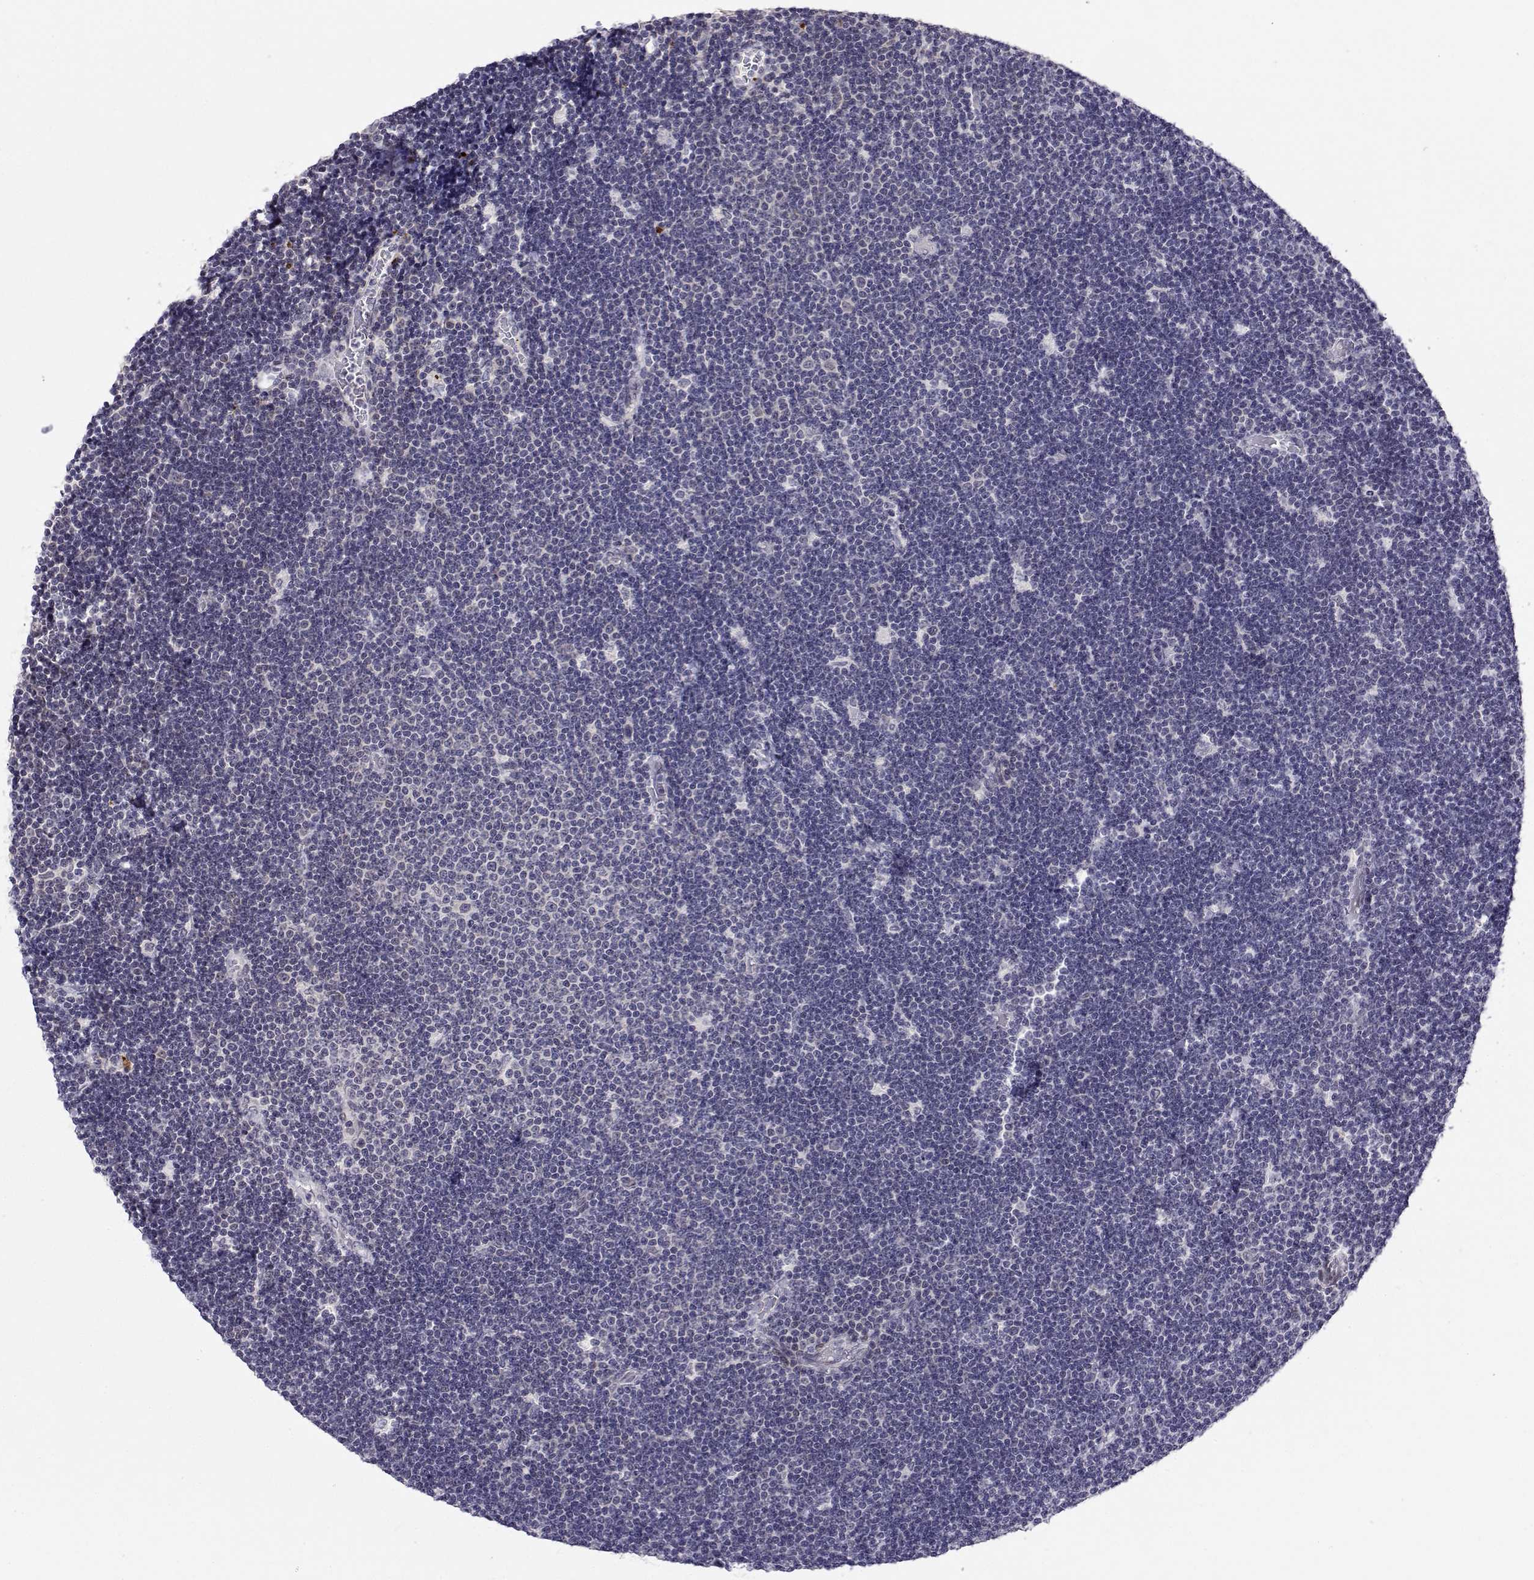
{"staining": {"intensity": "negative", "quantity": "none", "location": "none"}, "tissue": "lymphoma", "cell_type": "Tumor cells", "image_type": "cancer", "snomed": [{"axis": "morphology", "description": "Malignant lymphoma, non-Hodgkin's type, Low grade"}, {"axis": "topography", "description": "Brain"}], "caption": "The micrograph displays no staining of tumor cells in malignant lymphoma, non-Hodgkin's type (low-grade).", "gene": "SLC6A3", "patient": {"sex": "female", "age": 66}}